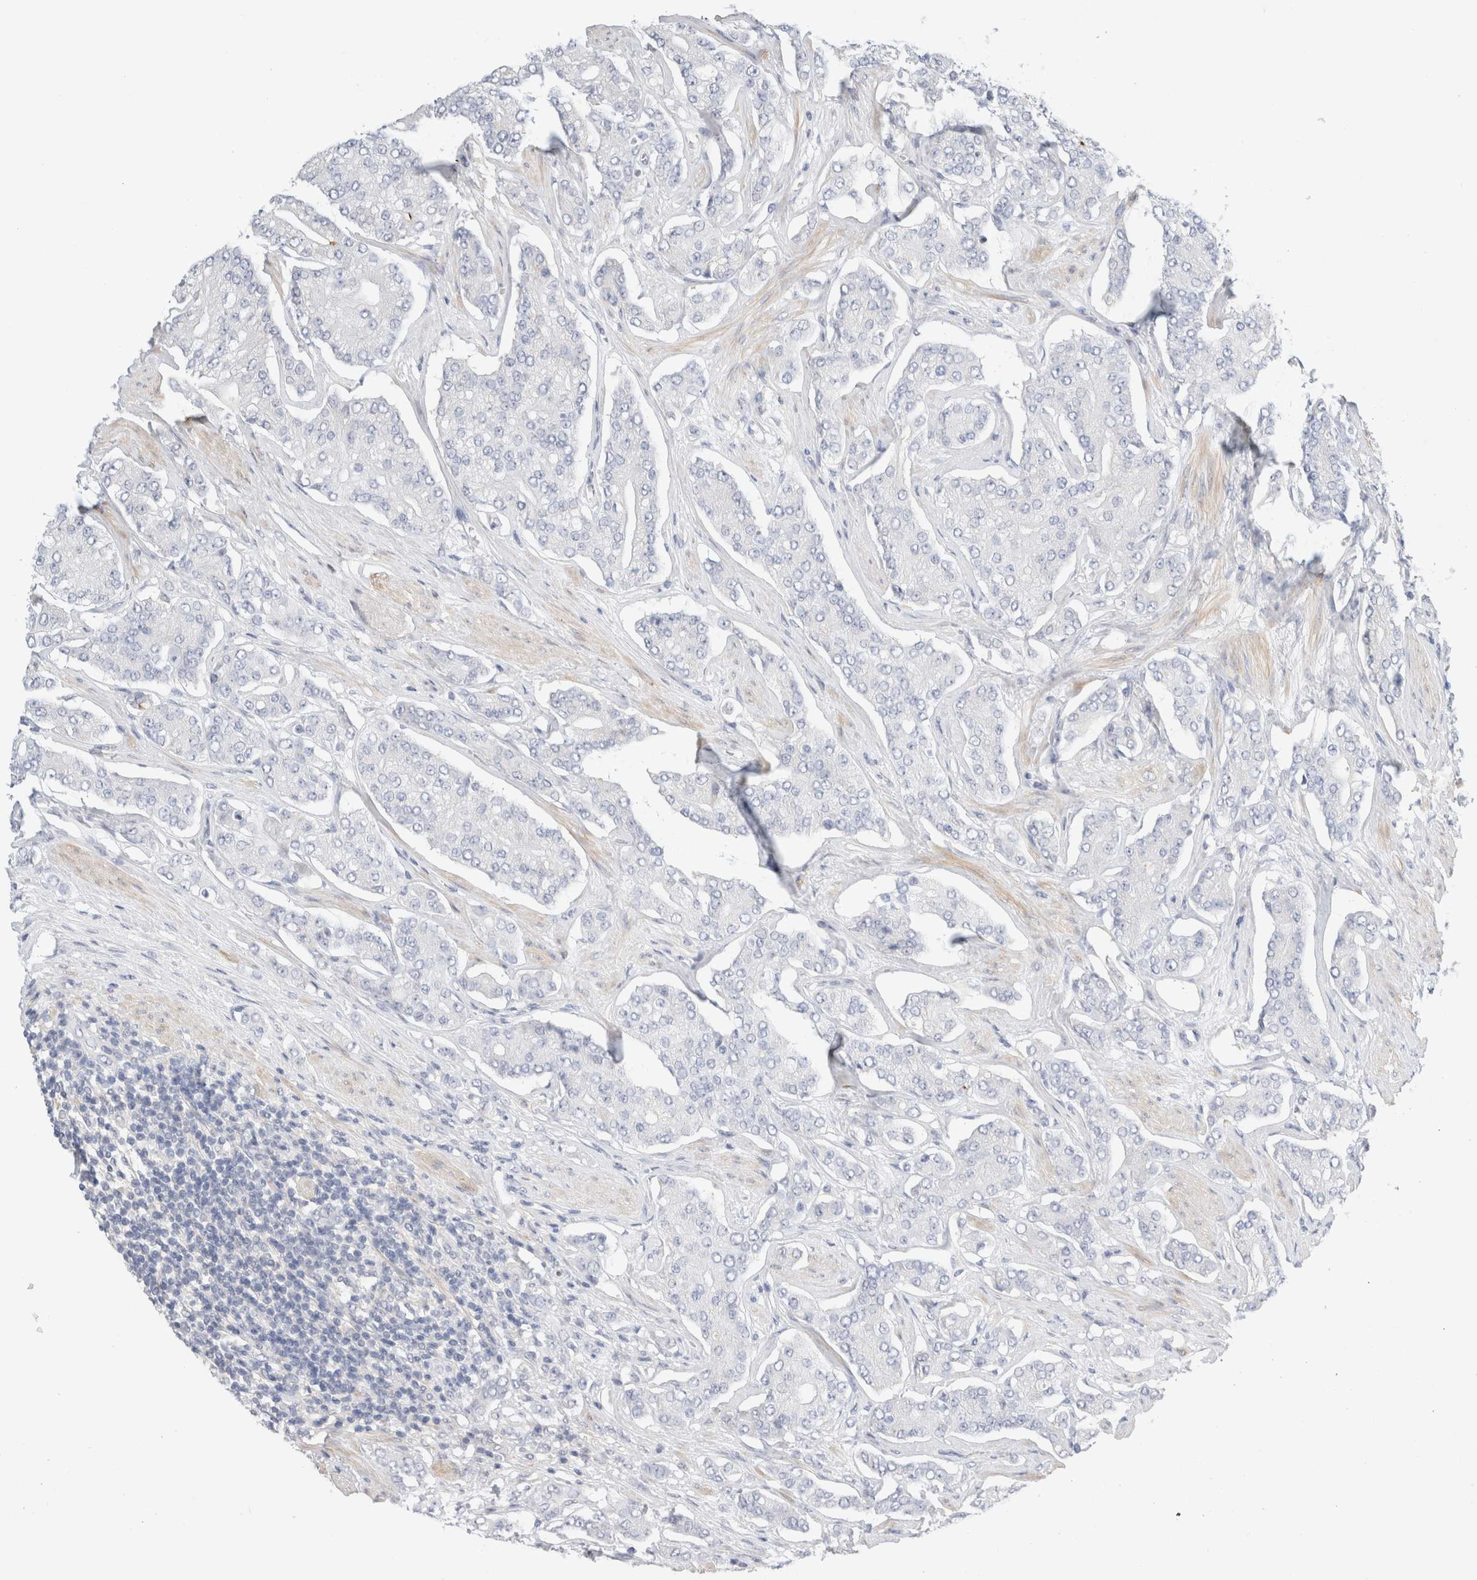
{"staining": {"intensity": "negative", "quantity": "none", "location": "none"}, "tissue": "prostate cancer", "cell_type": "Tumor cells", "image_type": "cancer", "snomed": [{"axis": "morphology", "description": "Adenocarcinoma, High grade"}, {"axis": "topography", "description": "Prostate"}], "caption": "This is a image of immunohistochemistry (IHC) staining of prostate cancer, which shows no expression in tumor cells.", "gene": "ADAM30", "patient": {"sex": "male", "age": 71}}